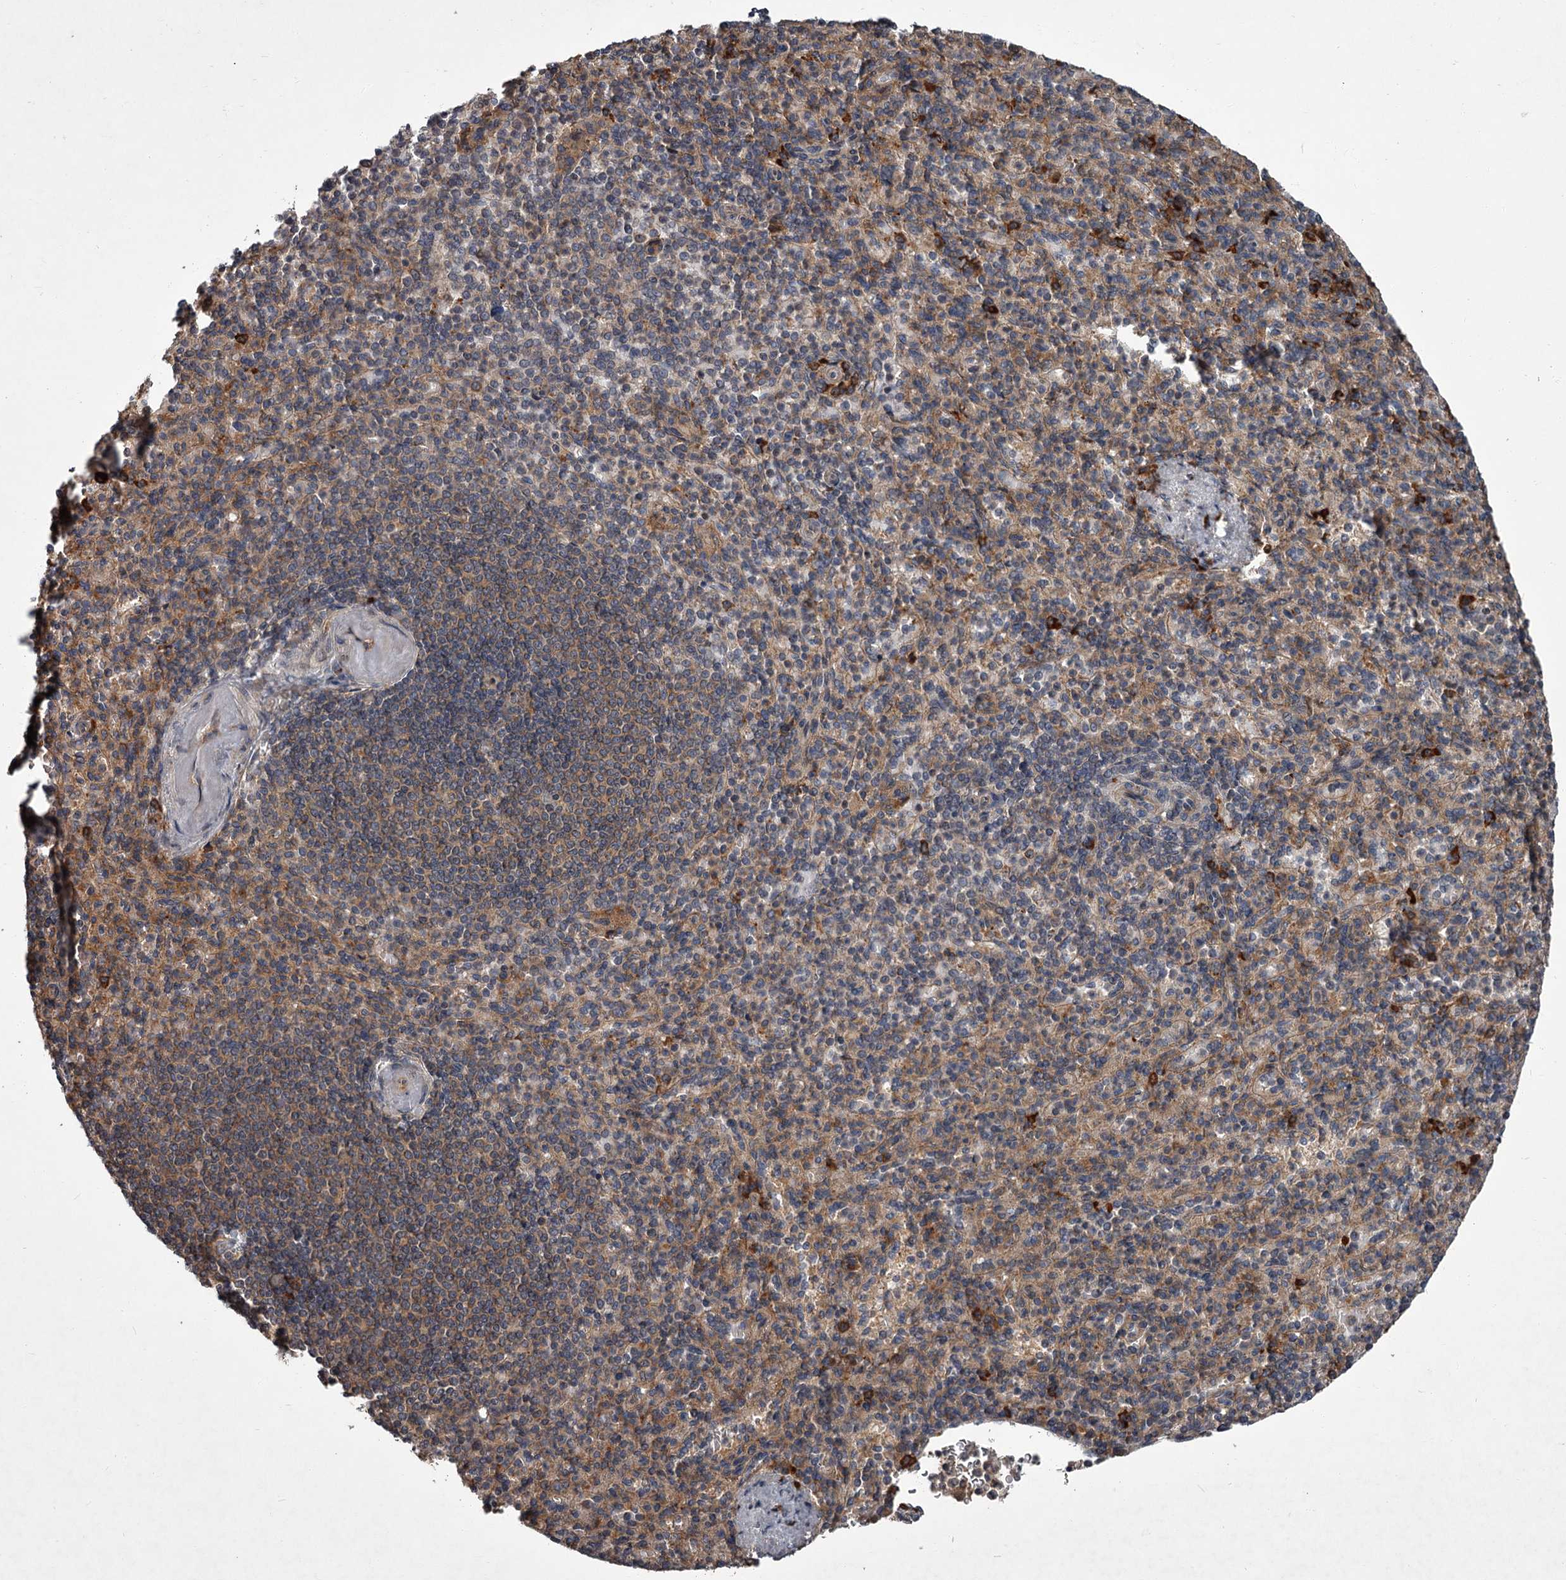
{"staining": {"intensity": "moderate", "quantity": "25%-75%", "location": "cytoplasmic/membranous"}, "tissue": "spleen", "cell_type": "Cells in red pulp", "image_type": "normal", "snomed": [{"axis": "morphology", "description": "Normal tissue, NOS"}, {"axis": "topography", "description": "Spleen"}], "caption": "Protein expression analysis of benign human spleen reveals moderate cytoplasmic/membranous staining in approximately 25%-75% of cells in red pulp. (brown staining indicates protein expression, while blue staining denotes nuclei).", "gene": "UNC93B1", "patient": {"sex": "female", "age": 74}}